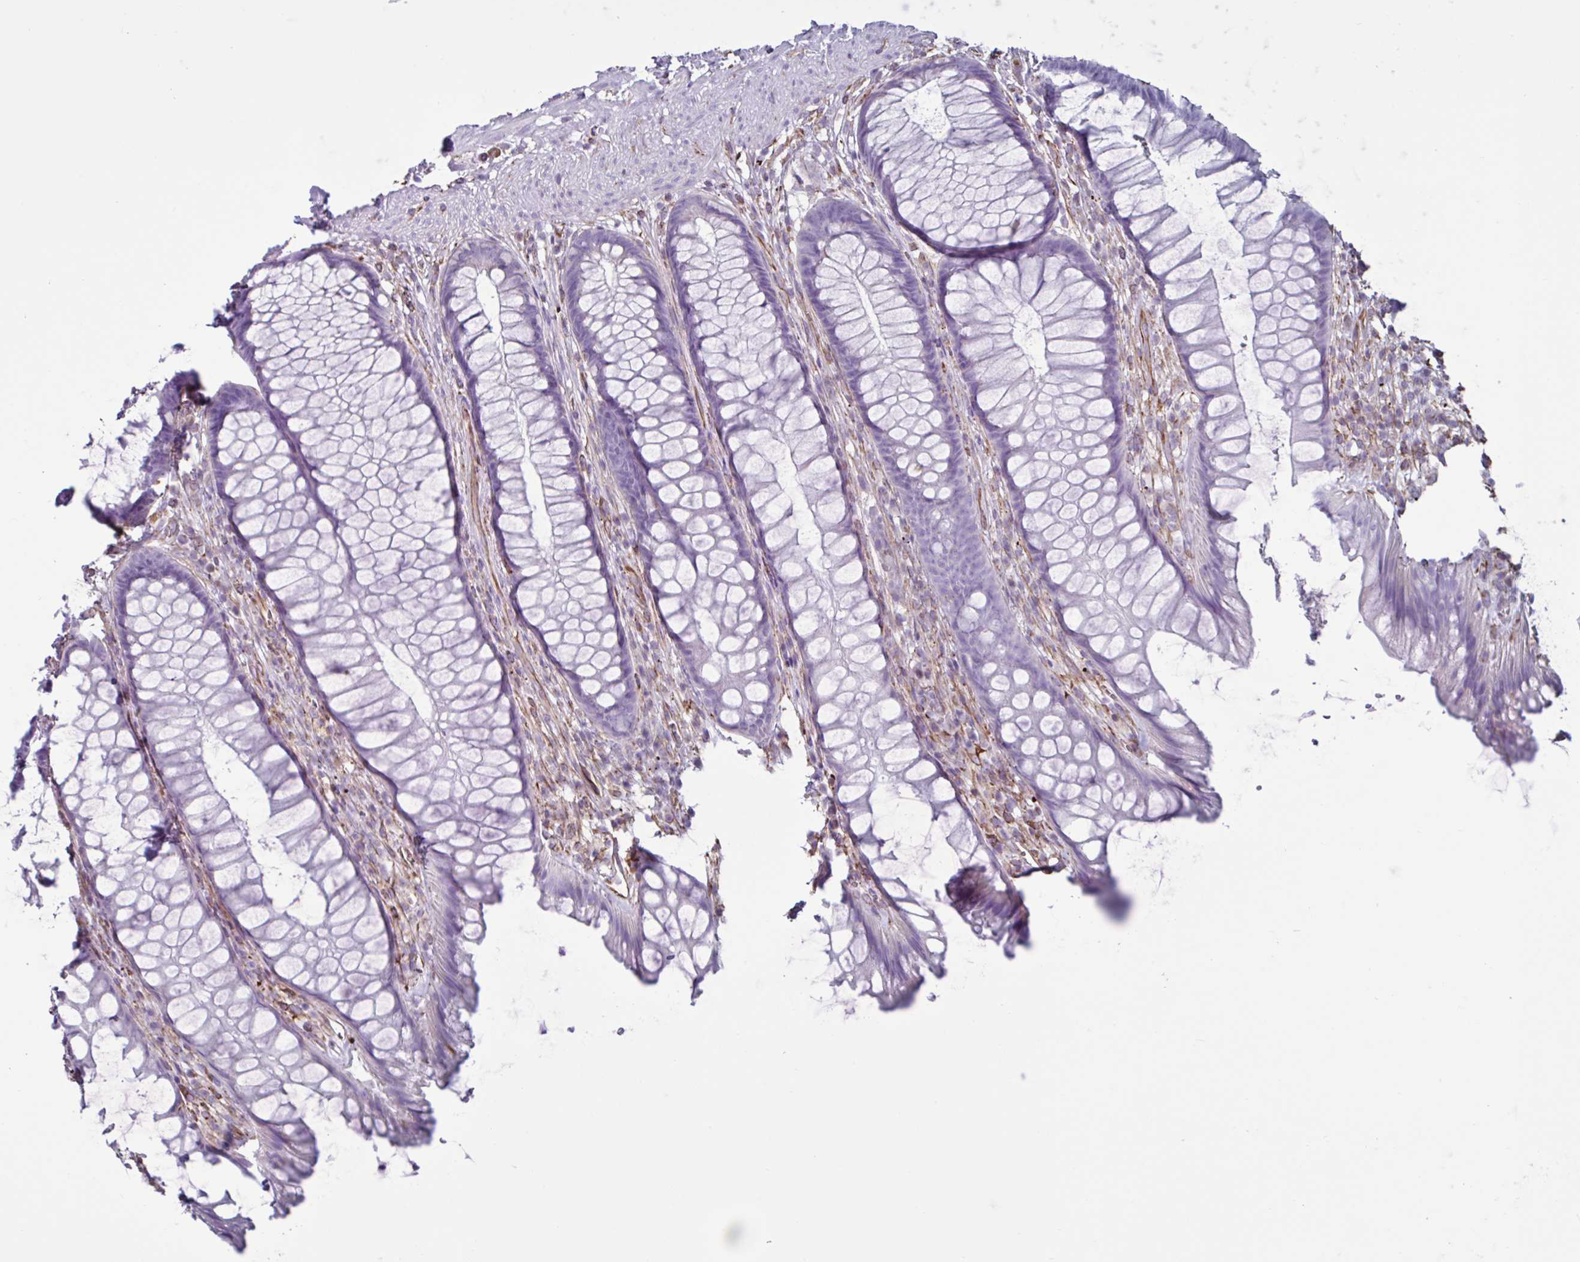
{"staining": {"intensity": "negative", "quantity": "none", "location": "none"}, "tissue": "rectum", "cell_type": "Glandular cells", "image_type": "normal", "snomed": [{"axis": "morphology", "description": "Normal tissue, NOS"}, {"axis": "topography", "description": "Rectum"}], "caption": "The immunohistochemistry (IHC) micrograph has no significant expression in glandular cells of rectum. Brightfield microscopy of immunohistochemistry stained with DAB (brown) and hematoxylin (blue), captured at high magnification.", "gene": "TMEM86B", "patient": {"sex": "male", "age": 53}}